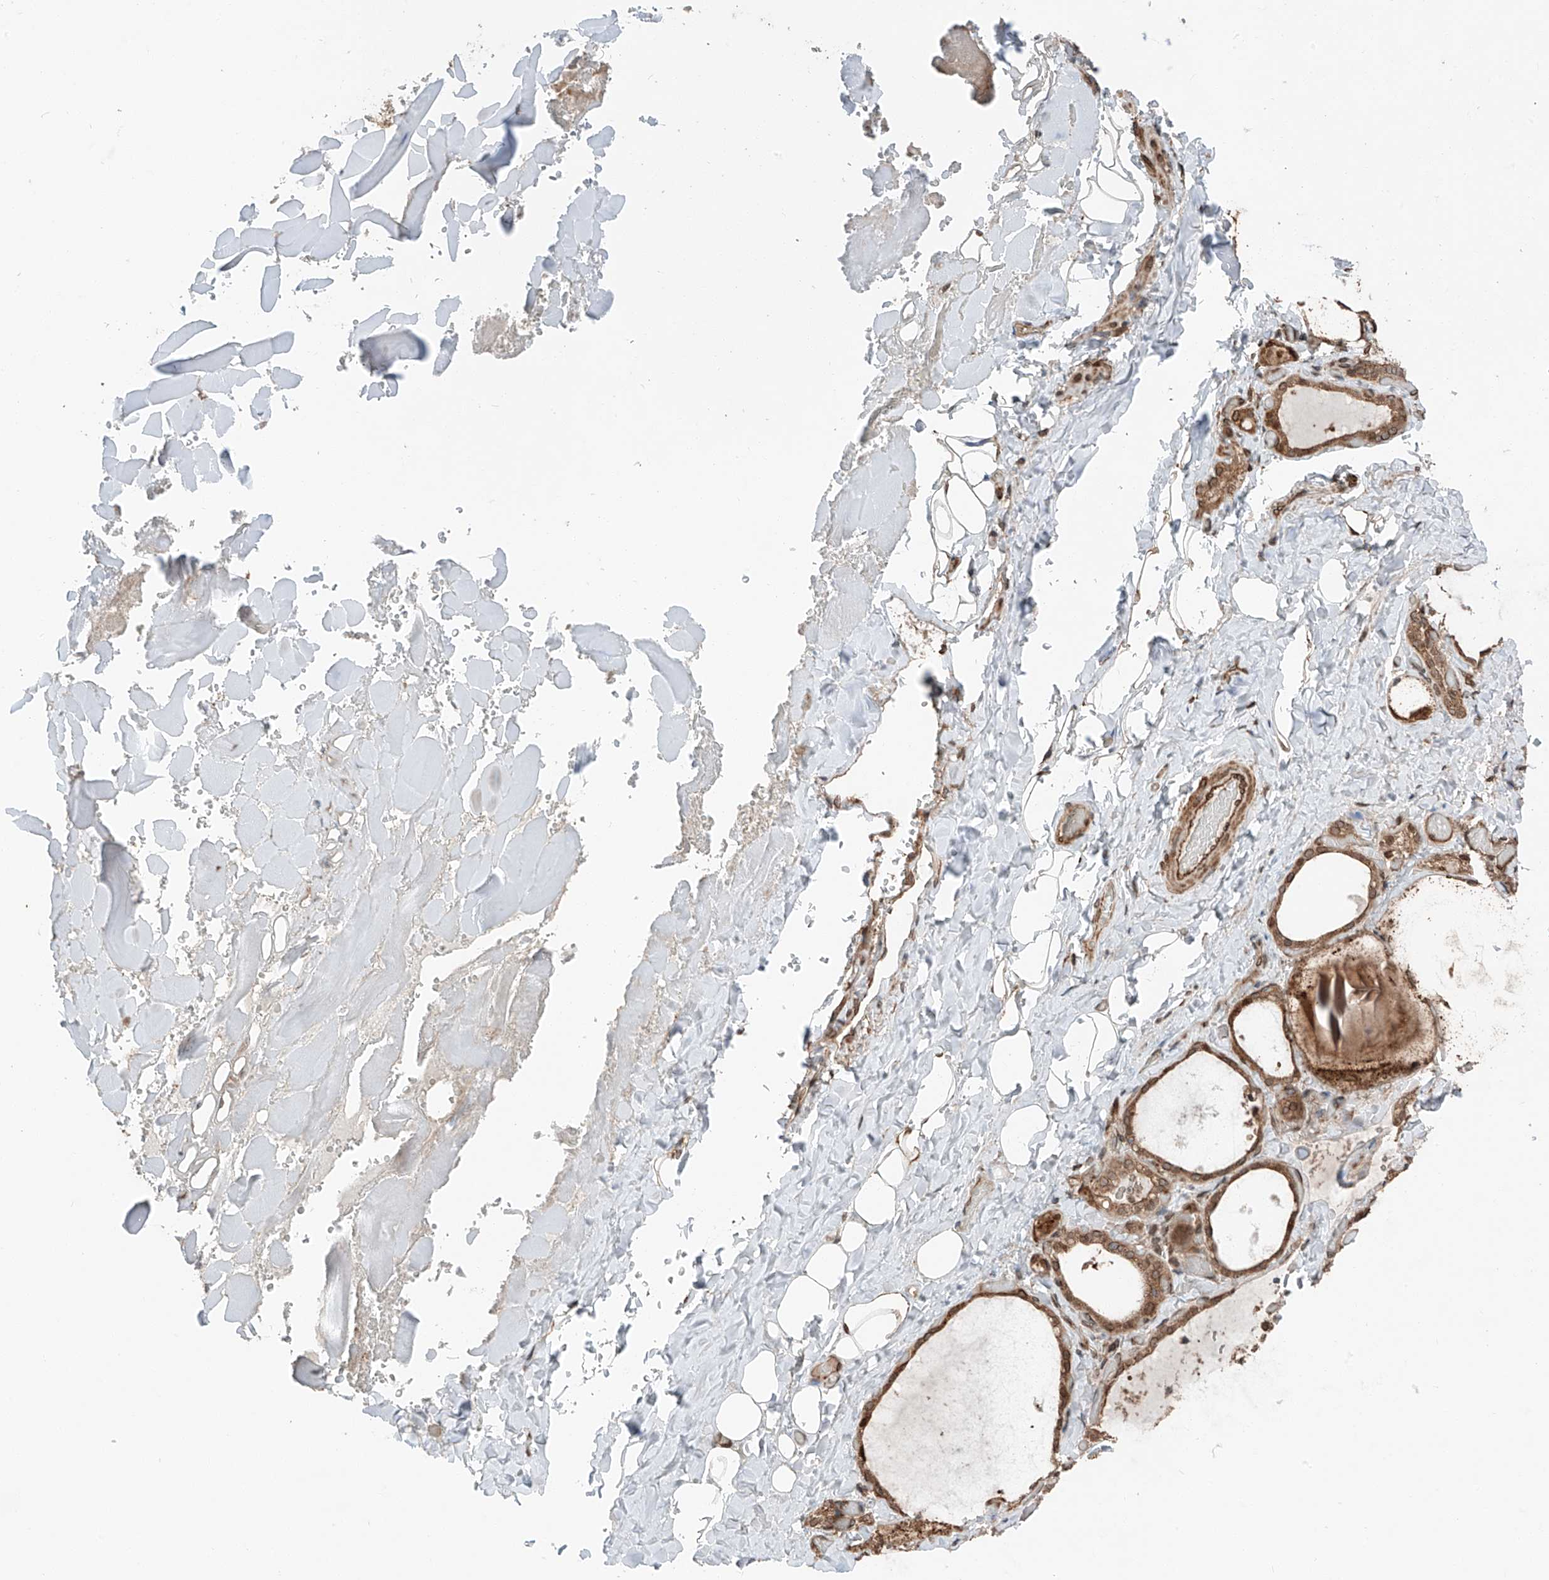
{"staining": {"intensity": "moderate", "quantity": ">75%", "location": "cytoplasmic/membranous"}, "tissue": "thyroid gland", "cell_type": "Glandular cells", "image_type": "normal", "snomed": [{"axis": "morphology", "description": "Normal tissue, NOS"}, {"axis": "topography", "description": "Thyroid gland"}], "caption": "Normal thyroid gland demonstrates moderate cytoplasmic/membranous positivity in about >75% of glandular cells The protein is shown in brown color, while the nuclei are stained blue..", "gene": "CEP162", "patient": {"sex": "female", "age": 44}}